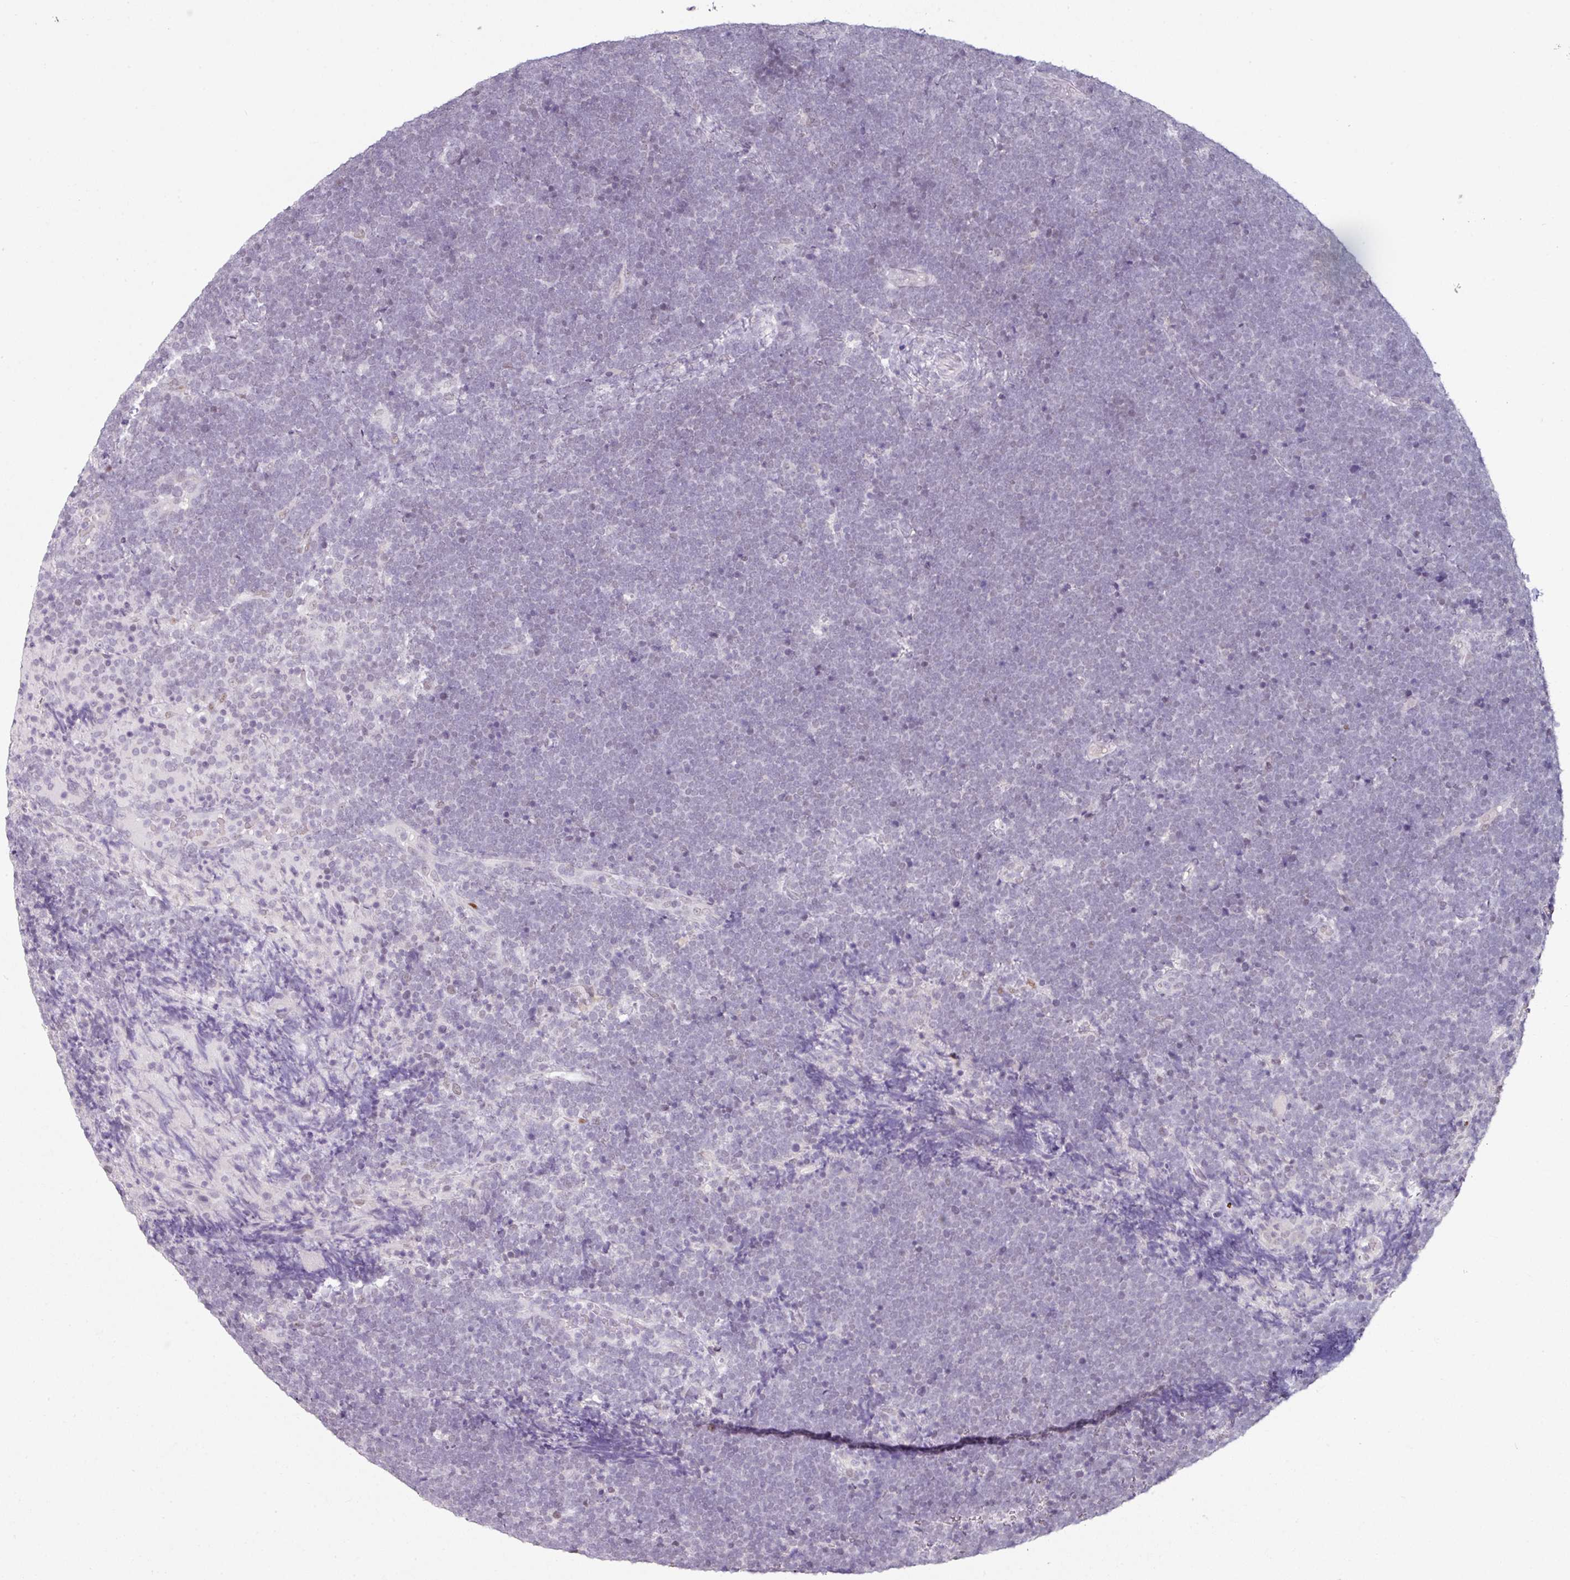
{"staining": {"intensity": "negative", "quantity": "none", "location": "none"}, "tissue": "lymphoma", "cell_type": "Tumor cells", "image_type": "cancer", "snomed": [{"axis": "morphology", "description": "Malignant lymphoma, non-Hodgkin's type, High grade"}, {"axis": "topography", "description": "Lymph node"}], "caption": "The IHC photomicrograph has no significant positivity in tumor cells of malignant lymphoma, non-Hodgkin's type (high-grade) tissue. Nuclei are stained in blue.", "gene": "ELK1", "patient": {"sex": "male", "age": 13}}